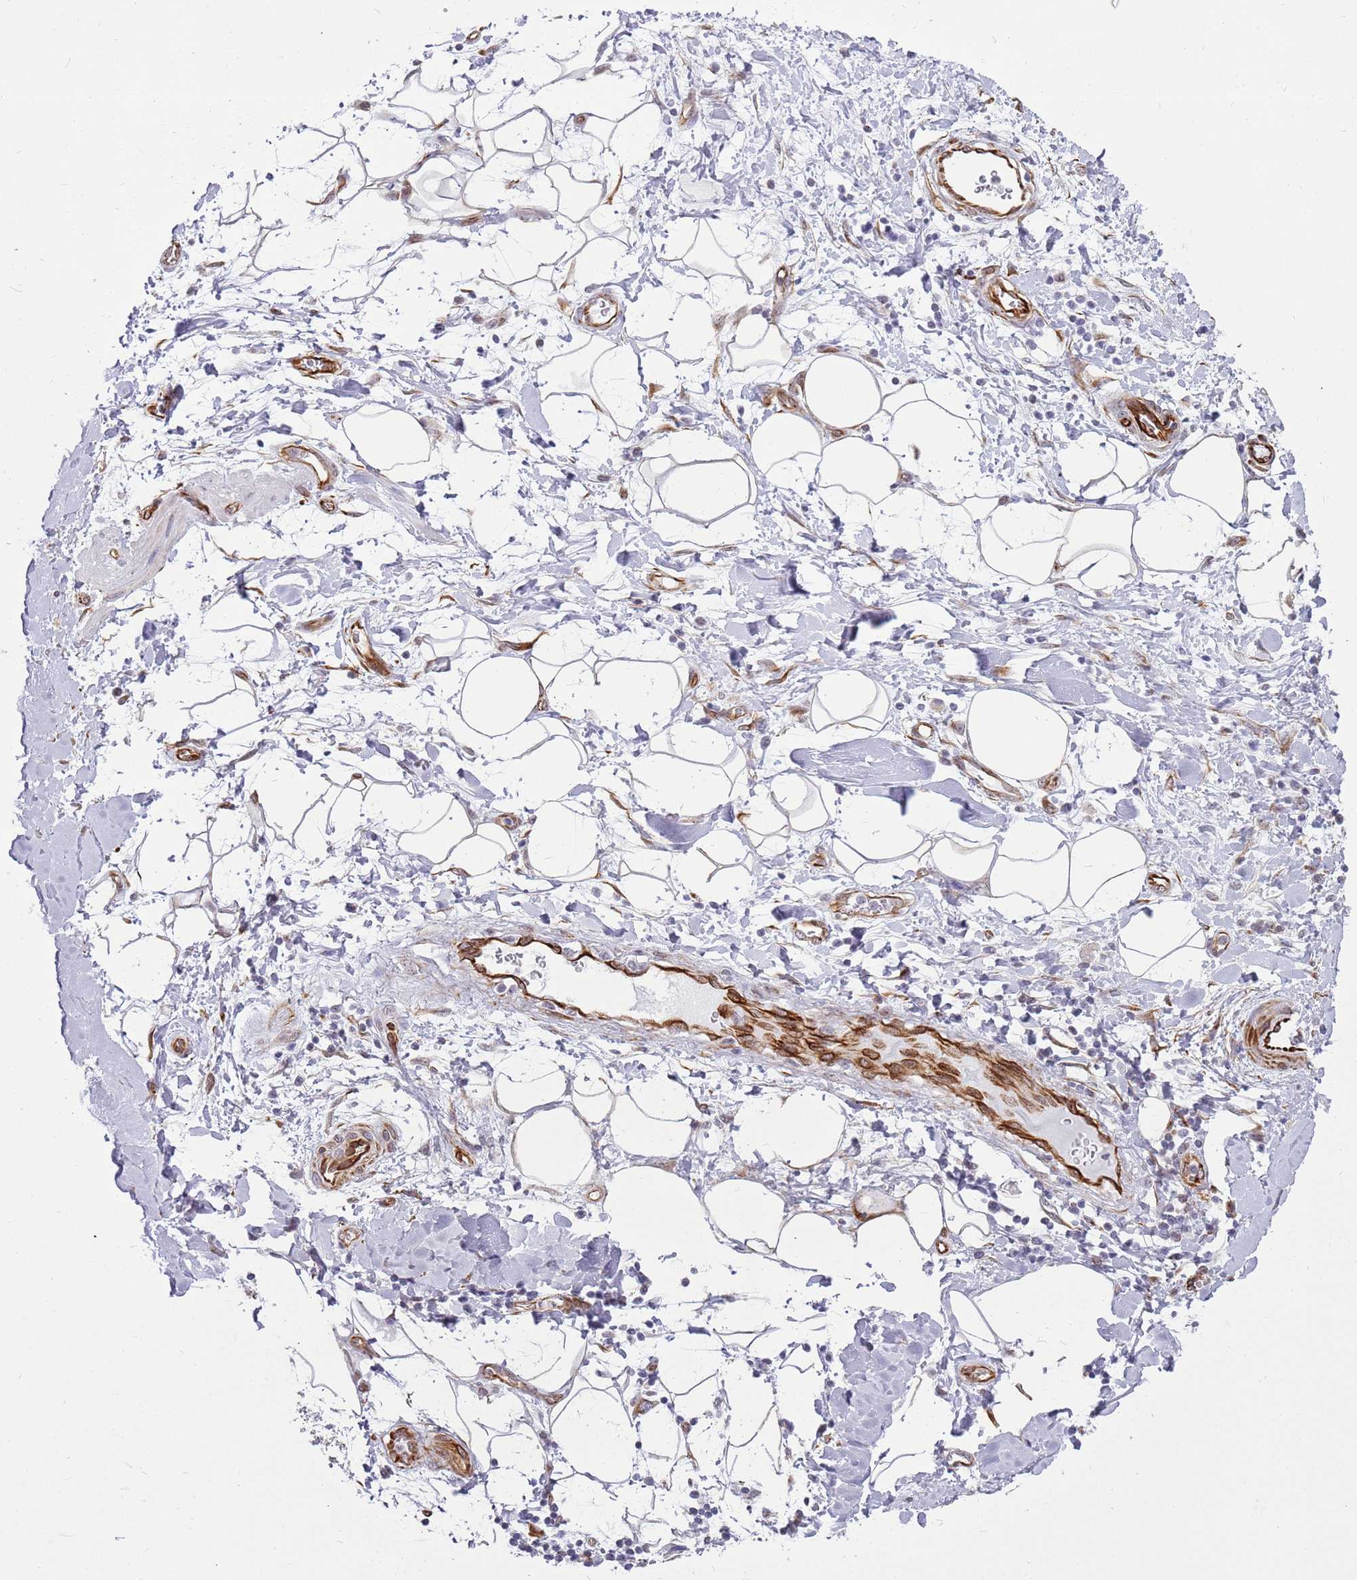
{"staining": {"intensity": "weak", "quantity": "25%-75%", "location": "cytoplasmic/membranous"}, "tissue": "adipose tissue", "cell_type": "Adipocytes", "image_type": "normal", "snomed": [{"axis": "morphology", "description": "Normal tissue, NOS"}, {"axis": "morphology", "description": "Adenocarcinoma, NOS"}, {"axis": "topography", "description": "Pancreas"}, {"axis": "topography", "description": "Peripheral nerve tissue"}], "caption": "A low amount of weak cytoplasmic/membranous staining is identified in about 25%-75% of adipocytes in unremarkable adipose tissue. (DAB IHC, brown staining for protein, blue staining for nuclei).", "gene": "ENSG00000271254", "patient": {"sex": "male", "age": 59}}